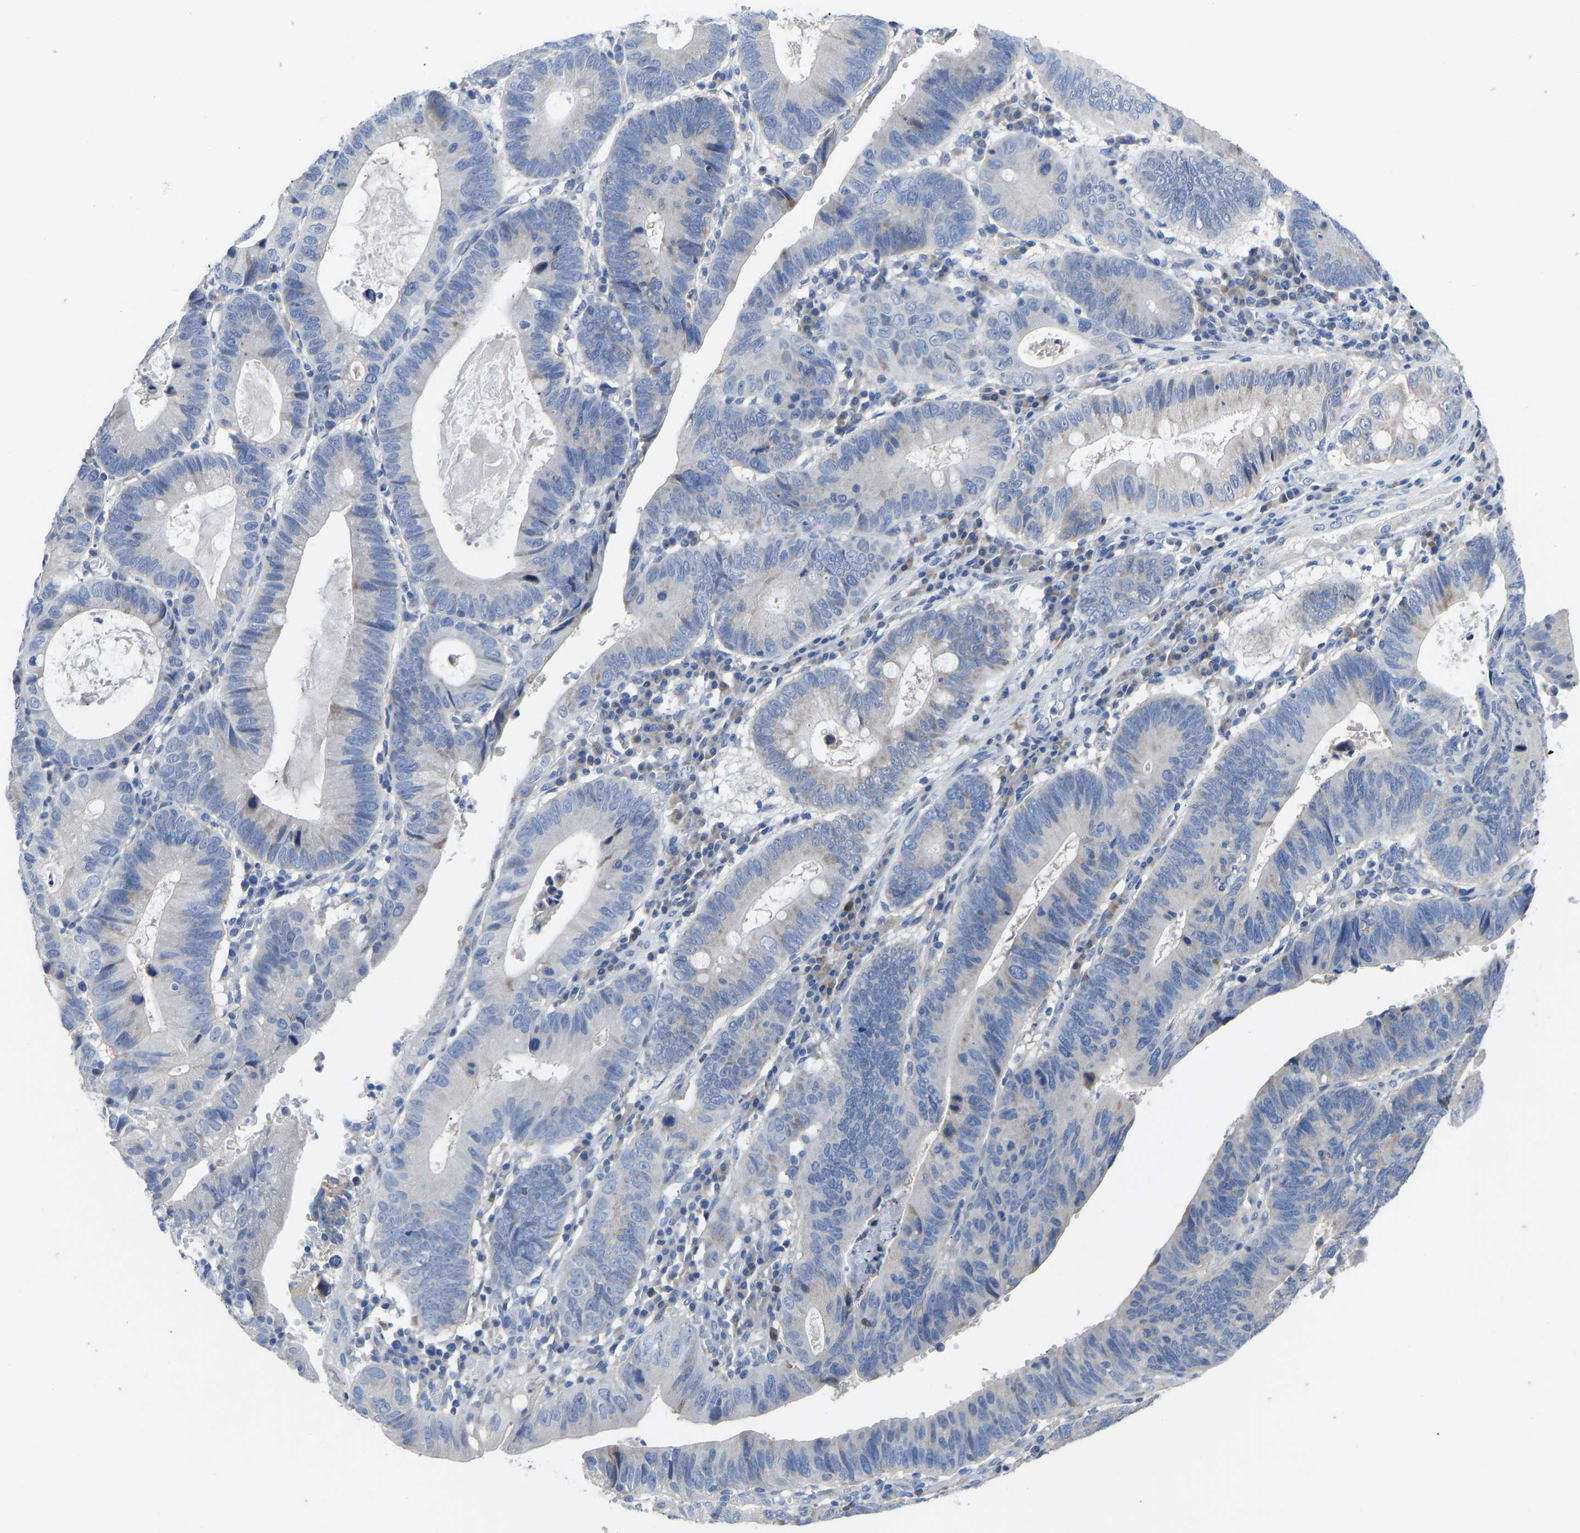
{"staining": {"intensity": "negative", "quantity": "none", "location": "none"}, "tissue": "stomach cancer", "cell_type": "Tumor cells", "image_type": "cancer", "snomed": [{"axis": "morphology", "description": "Adenocarcinoma, NOS"}, {"axis": "topography", "description": "Stomach"}], "caption": "Tumor cells are negative for brown protein staining in adenocarcinoma (stomach).", "gene": "OLIG2", "patient": {"sex": "male", "age": 59}}